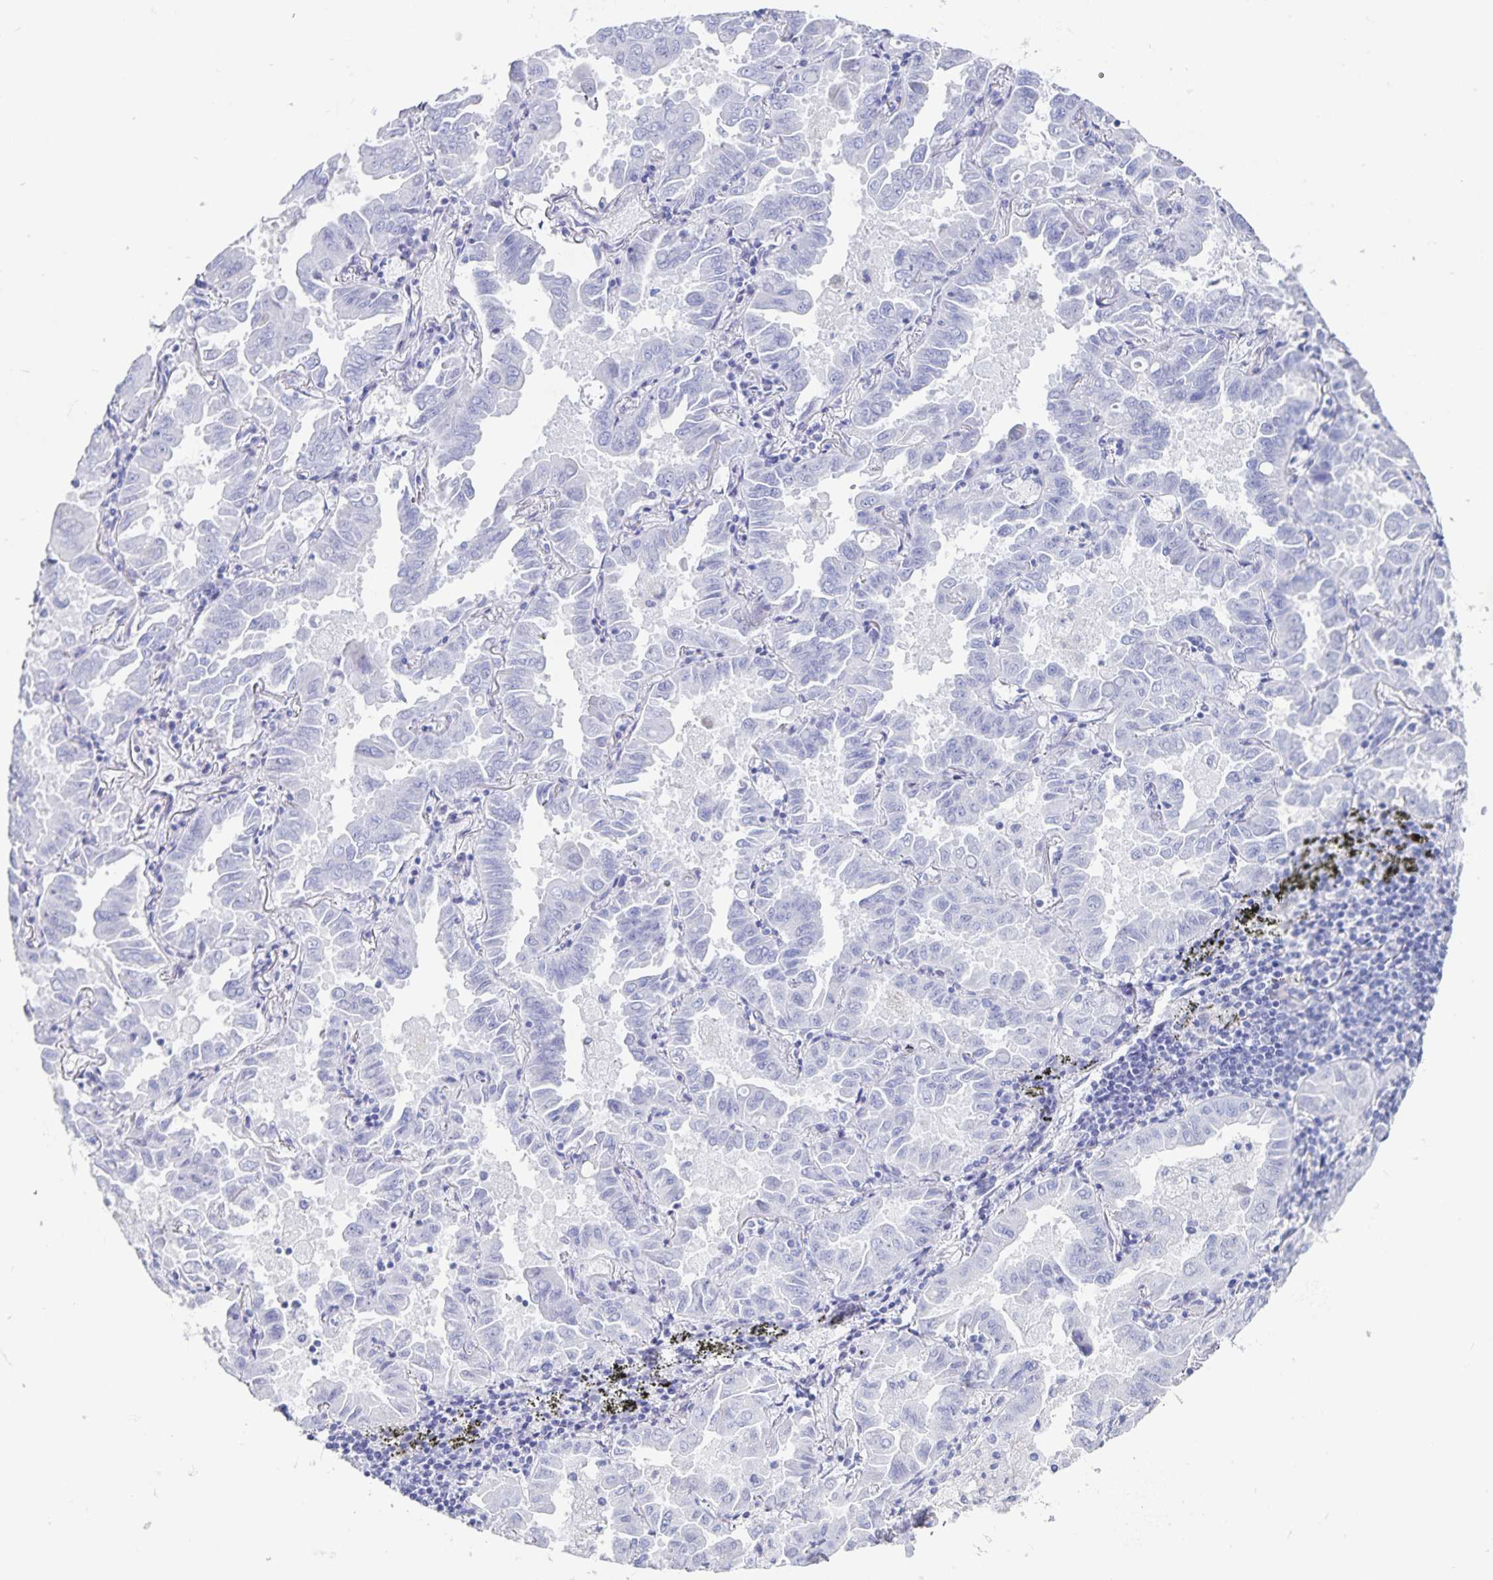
{"staining": {"intensity": "negative", "quantity": "none", "location": "none"}, "tissue": "lung cancer", "cell_type": "Tumor cells", "image_type": "cancer", "snomed": [{"axis": "morphology", "description": "Adenocarcinoma, NOS"}, {"axis": "topography", "description": "Lung"}], "caption": "High power microscopy photomicrograph of an IHC photomicrograph of lung cancer, revealing no significant positivity in tumor cells. (DAB immunohistochemistry (IHC) visualized using brightfield microscopy, high magnification).", "gene": "C19orf73", "patient": {"sex": "male", "age": 64}}